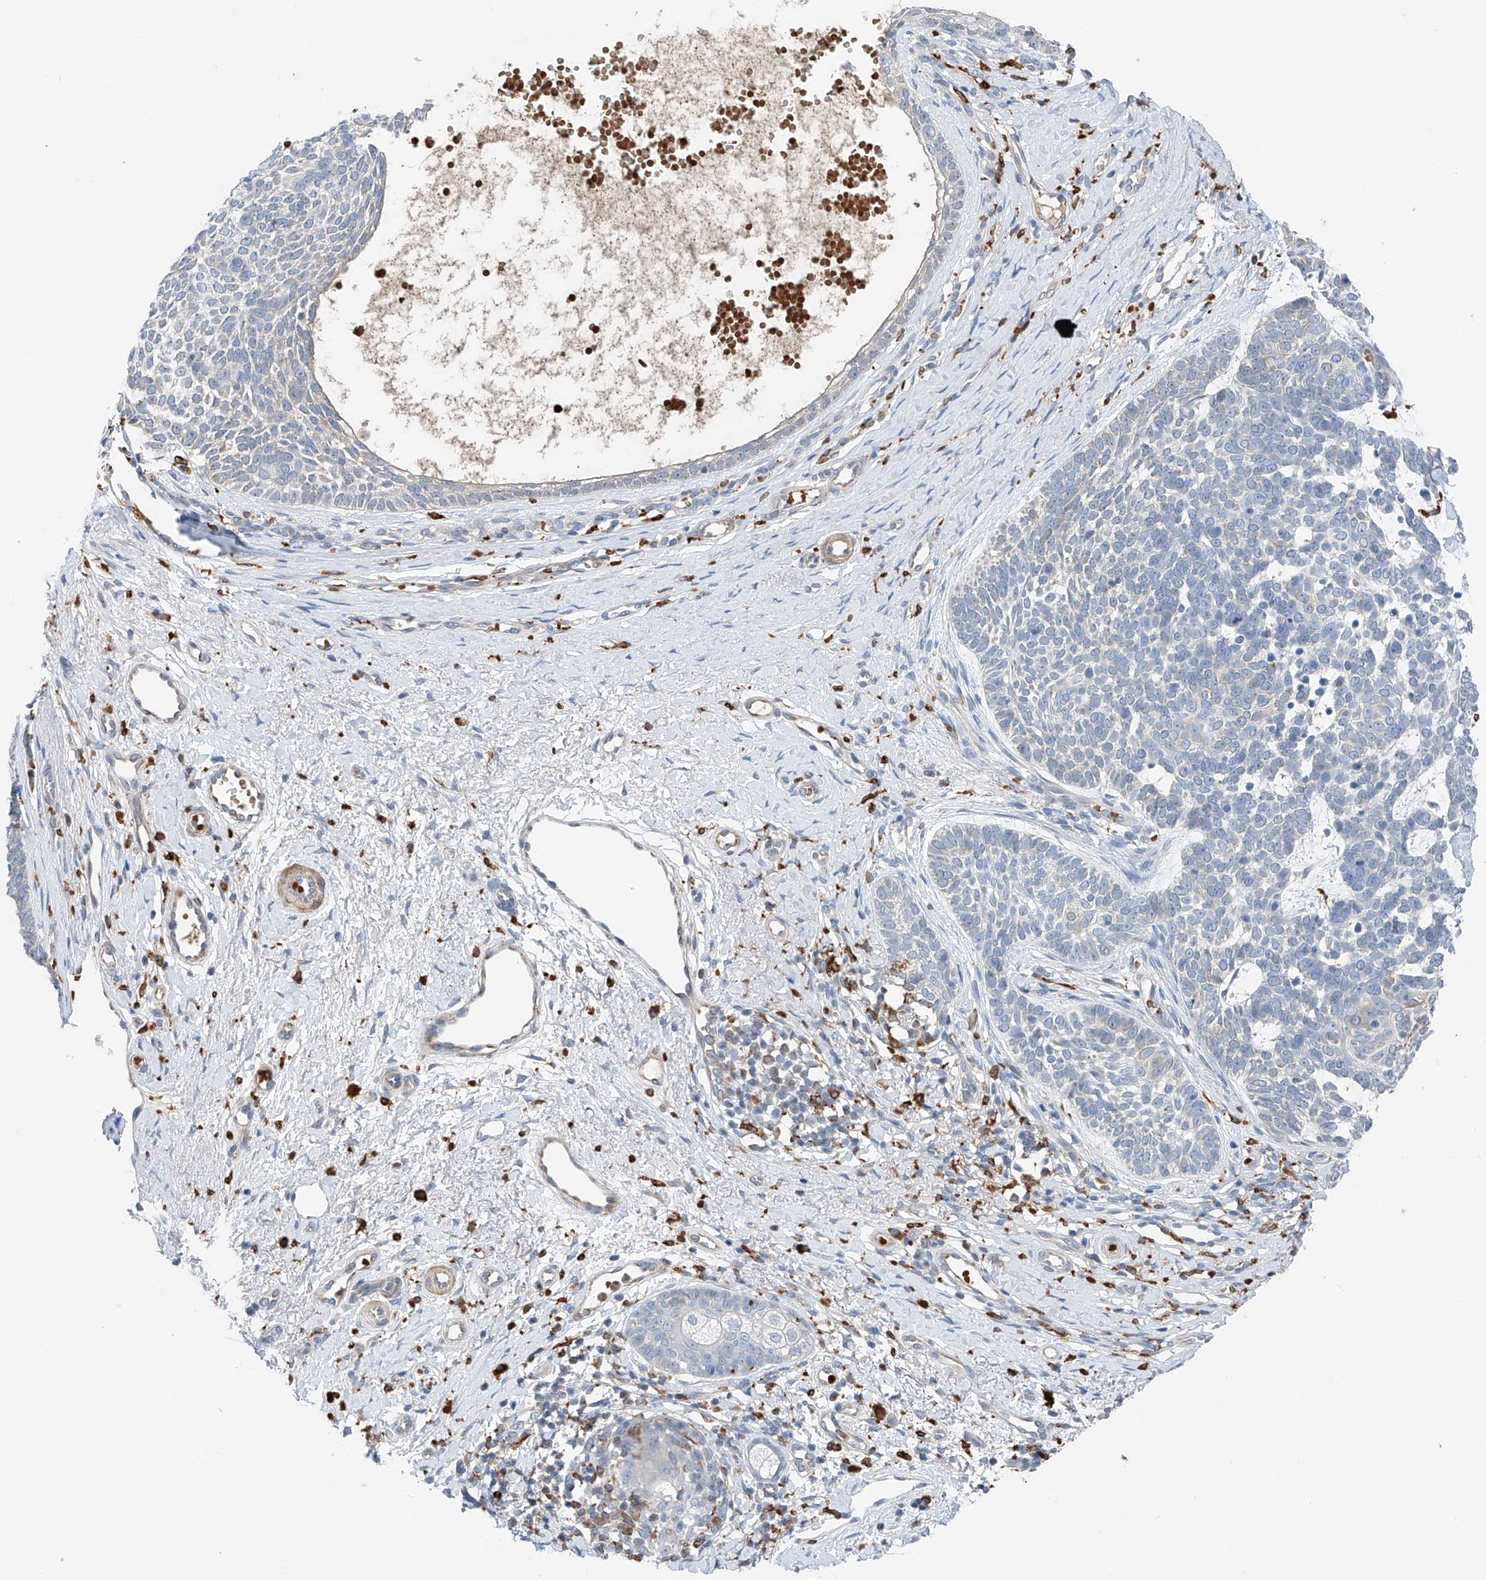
{"staining": {"intensity": "negative", "quantity": "none", "location": "none"}, "tissue": "skin cancer", "cell_type": "Tumor cells", "image_type": "cancer", "snomed": [{"axis": "morphology", "description": "Basal cell carcinoma"}, {"axis": "topography", "description": "Skin"}], "caption": "IHC of skin cancer exhibits no staining in tumor cells. Nuclei are stained in blue.", "gene": "TBXAS1", "patient": {"sex": "female", "age": 81}}